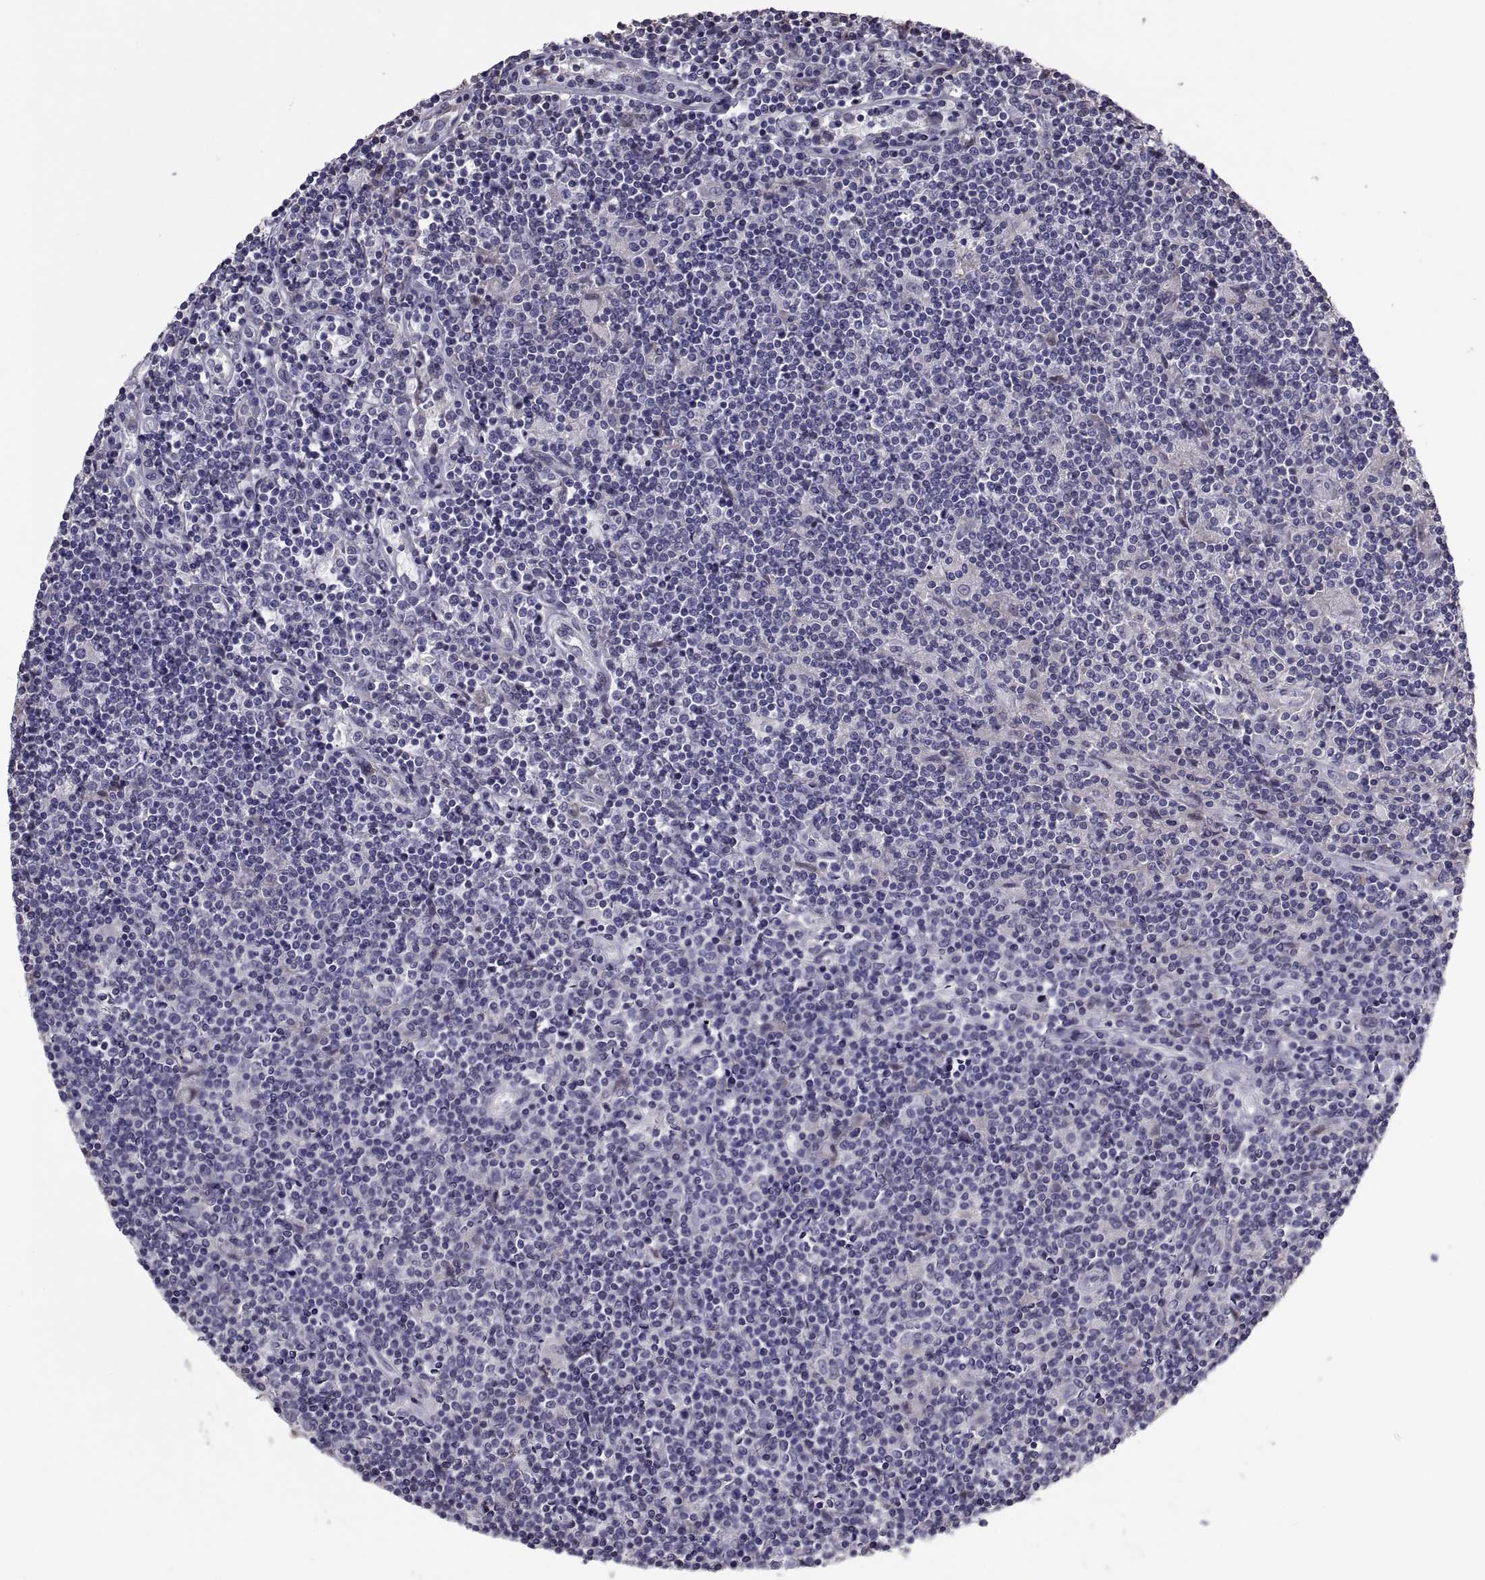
{"staining": {"intensity": "negative", "quantity": "none", "location": "none"}, "tissue": "lymphoma", "cell_type": "Tumor cells", "image_type": "cancer", "snomed": [{"axis": "morphology", "description": "Hodgkin's disease, NOS"}, {"axis": "topography", "description": "Lymph node"}], "caption": "High power microscopy histopathology image of an IHC photomicrograph of lymphoma, revealing no significant staining in tumor cells.", "gene": "ANO1", "patient": {"sex": "male", "age": 40}}